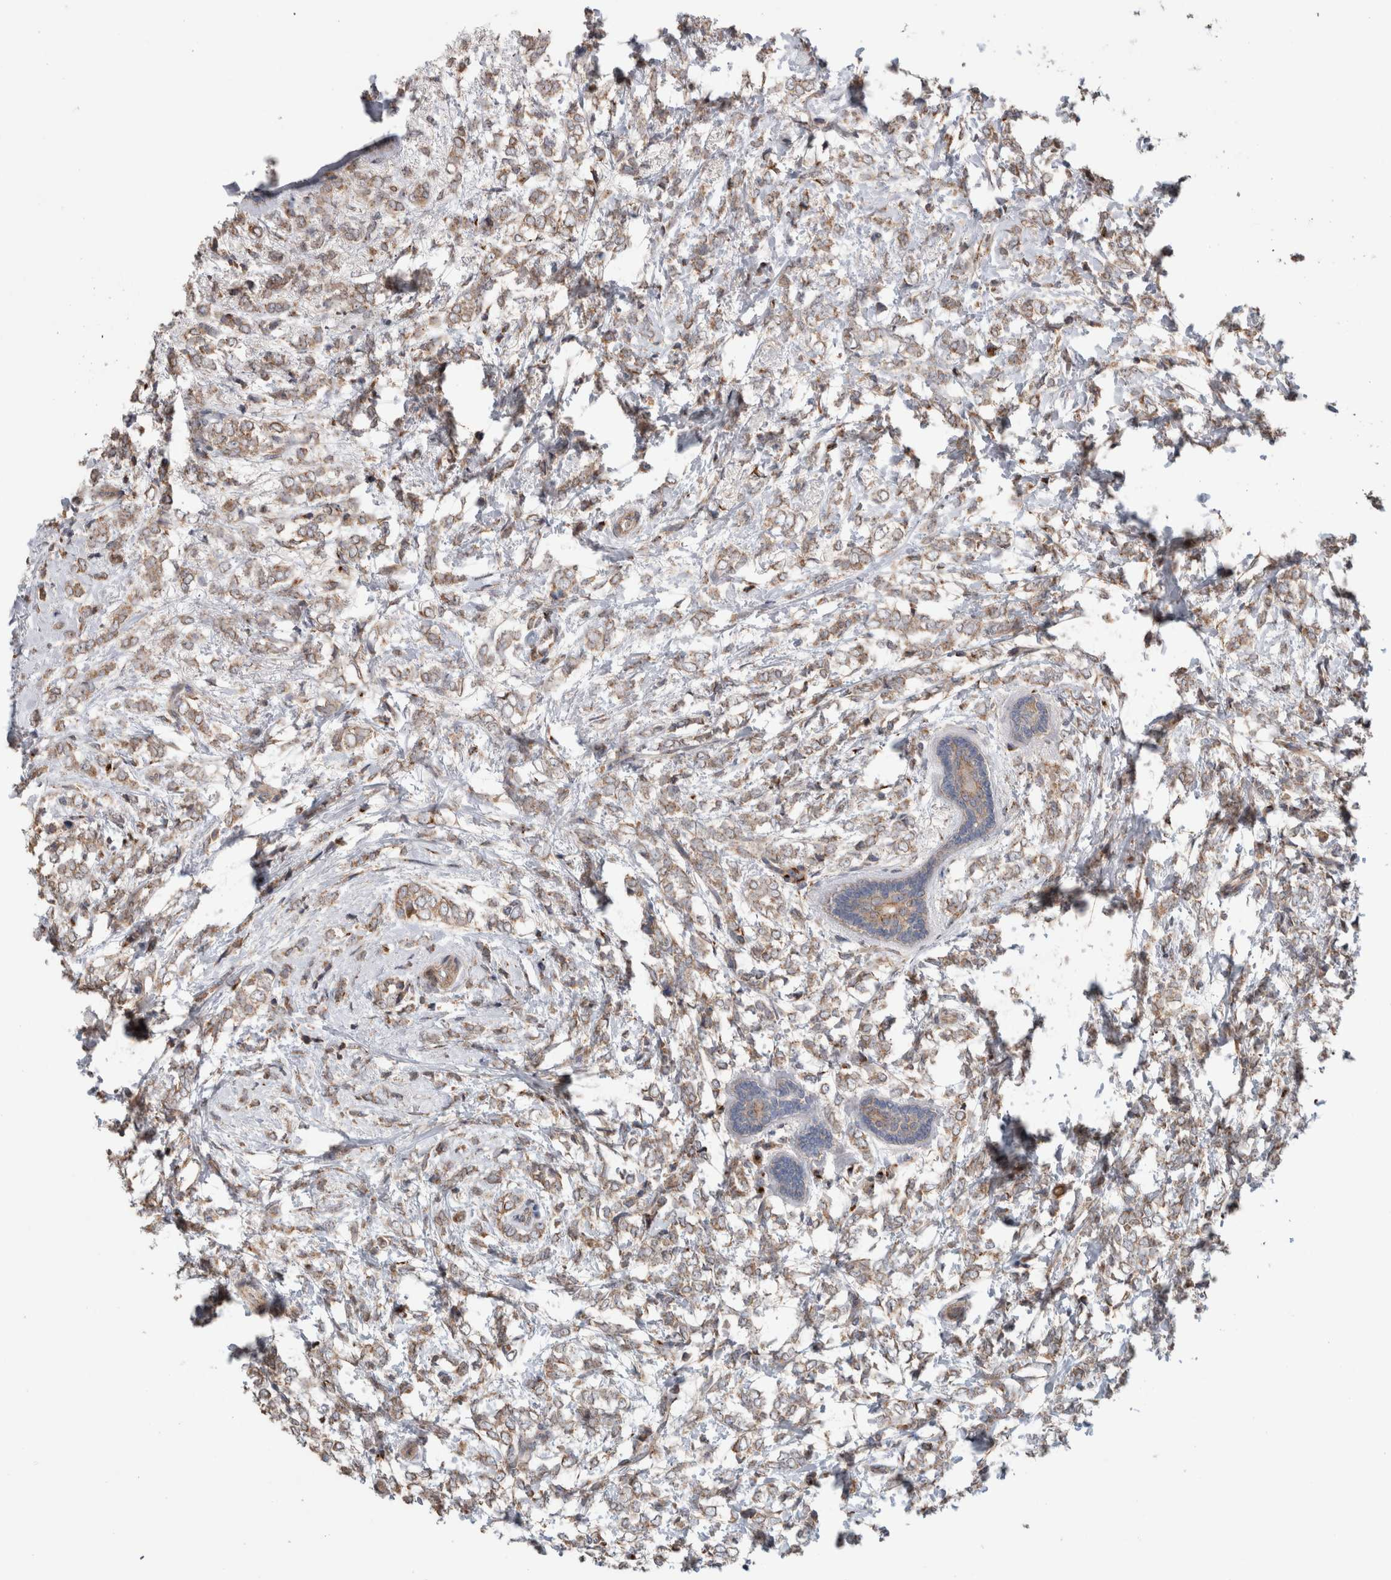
{"staining": {"intensity": "moderate", "quantity": ">75%", "location": "cytoplasmic/membranous"}, "tissue": "breast cancer", "cell_type": "Tumor cells", "image_type": "cancer", "snomed": [{"axis": "morphology", "description": "Normal tissue, NOS"}, {"axis": "morphology", "description": "Lobular carcinoma"}, {"axis": "topography", "description": "Breast"}], "caption": "Breast cancer (lobular carcinoma) was stained to show a protein in brown. There is medium levels of moderate cytoplasmic/membranous staining in approximately >75% of tumor cells.", "gene": "TRIM5", "patient": {"sex": "female", "age": 47}}